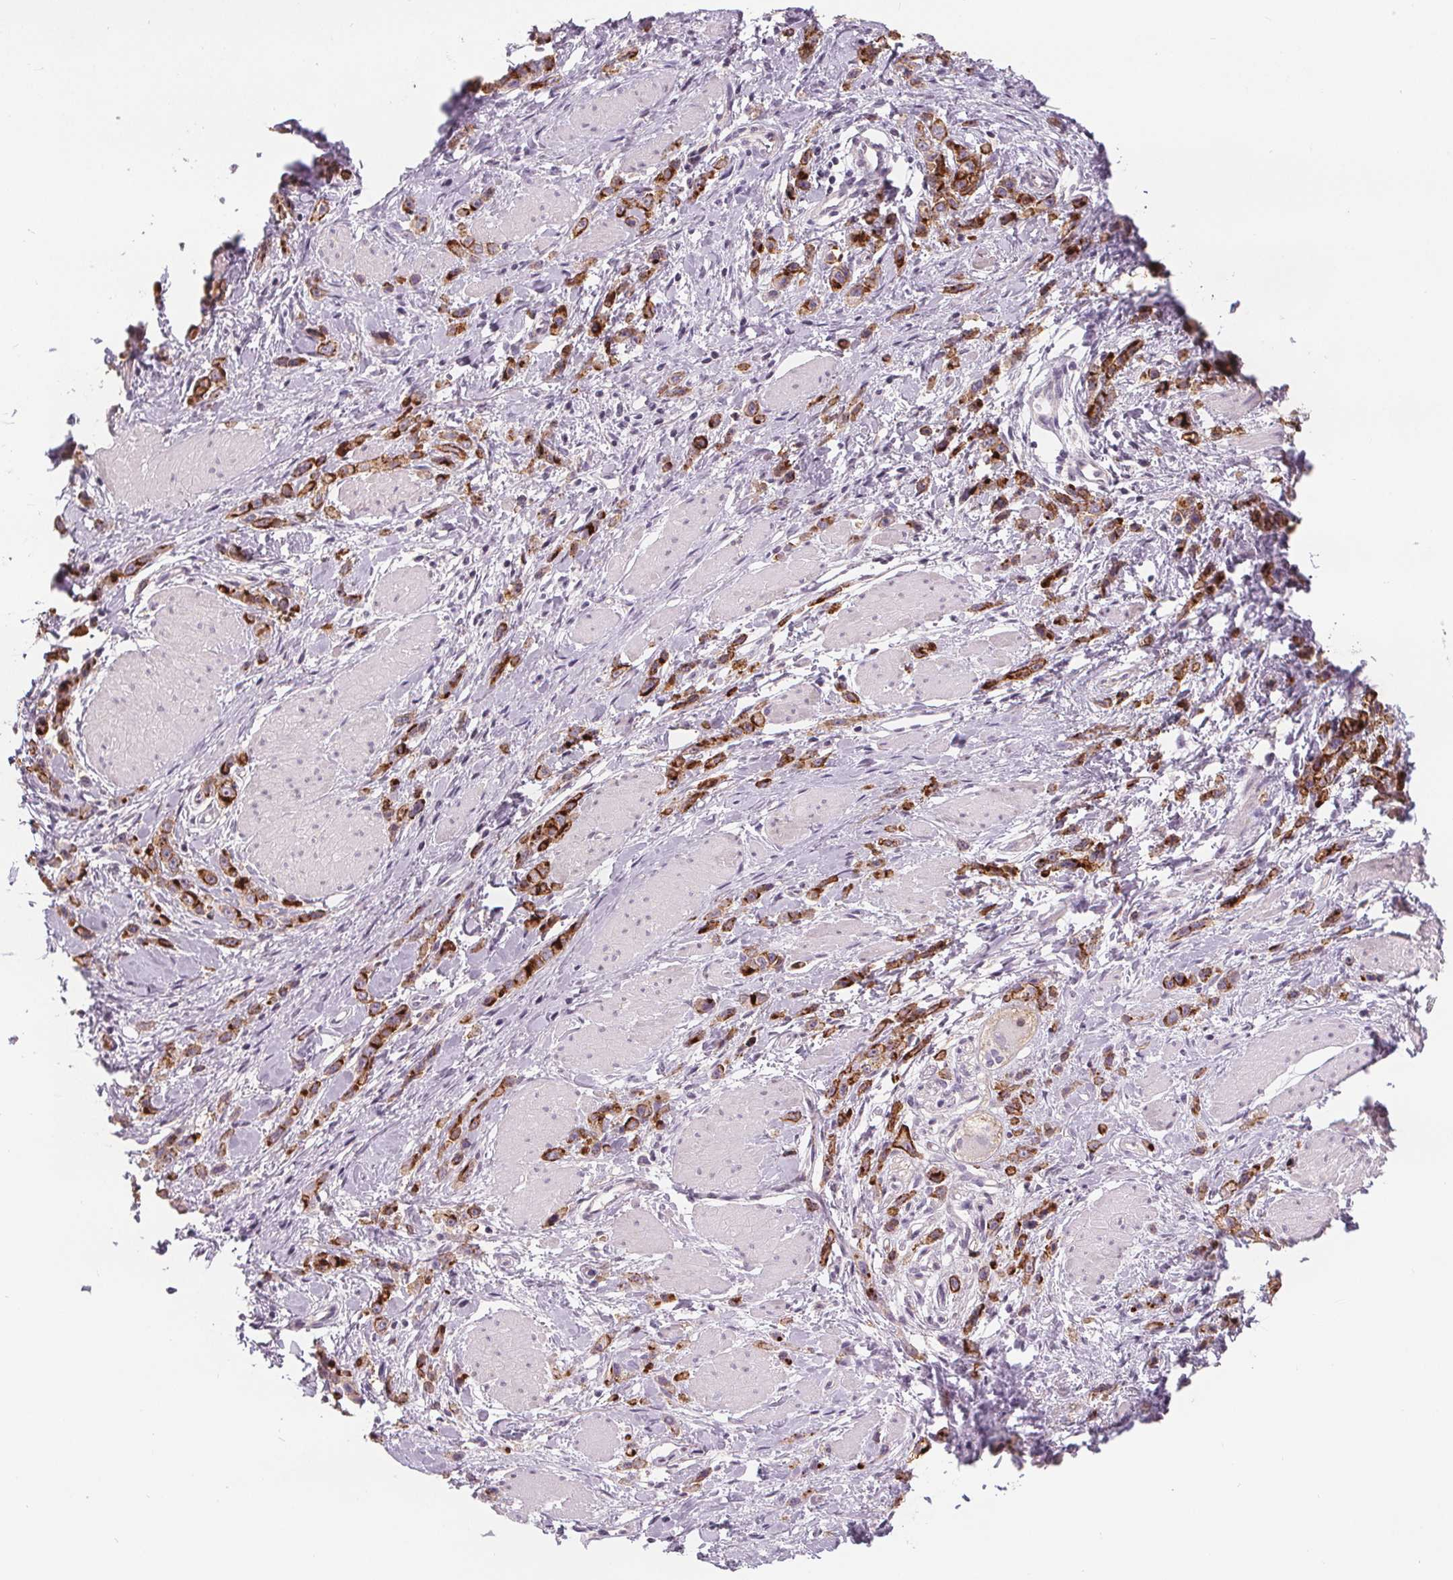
{"staining": {"intensity": "strong", "quantity": ">75%", "location": "cytoplasmic/membranous"}, "tissue": "stomach cancer", "cell_type": "Tumor cells", "image_type": "cancer", "snomed": [{"axis": "morphology", "description": "Adenocarcinoma, NOS"}, {"axis": "topography", "description": "Stomach"}], "caption": "Human stomach adenocarcinoma stained with a protein marker displays strong staining in tumor cells.", "gene": "ATP1A1", "patient": {"sex": "male", "age": 47}}